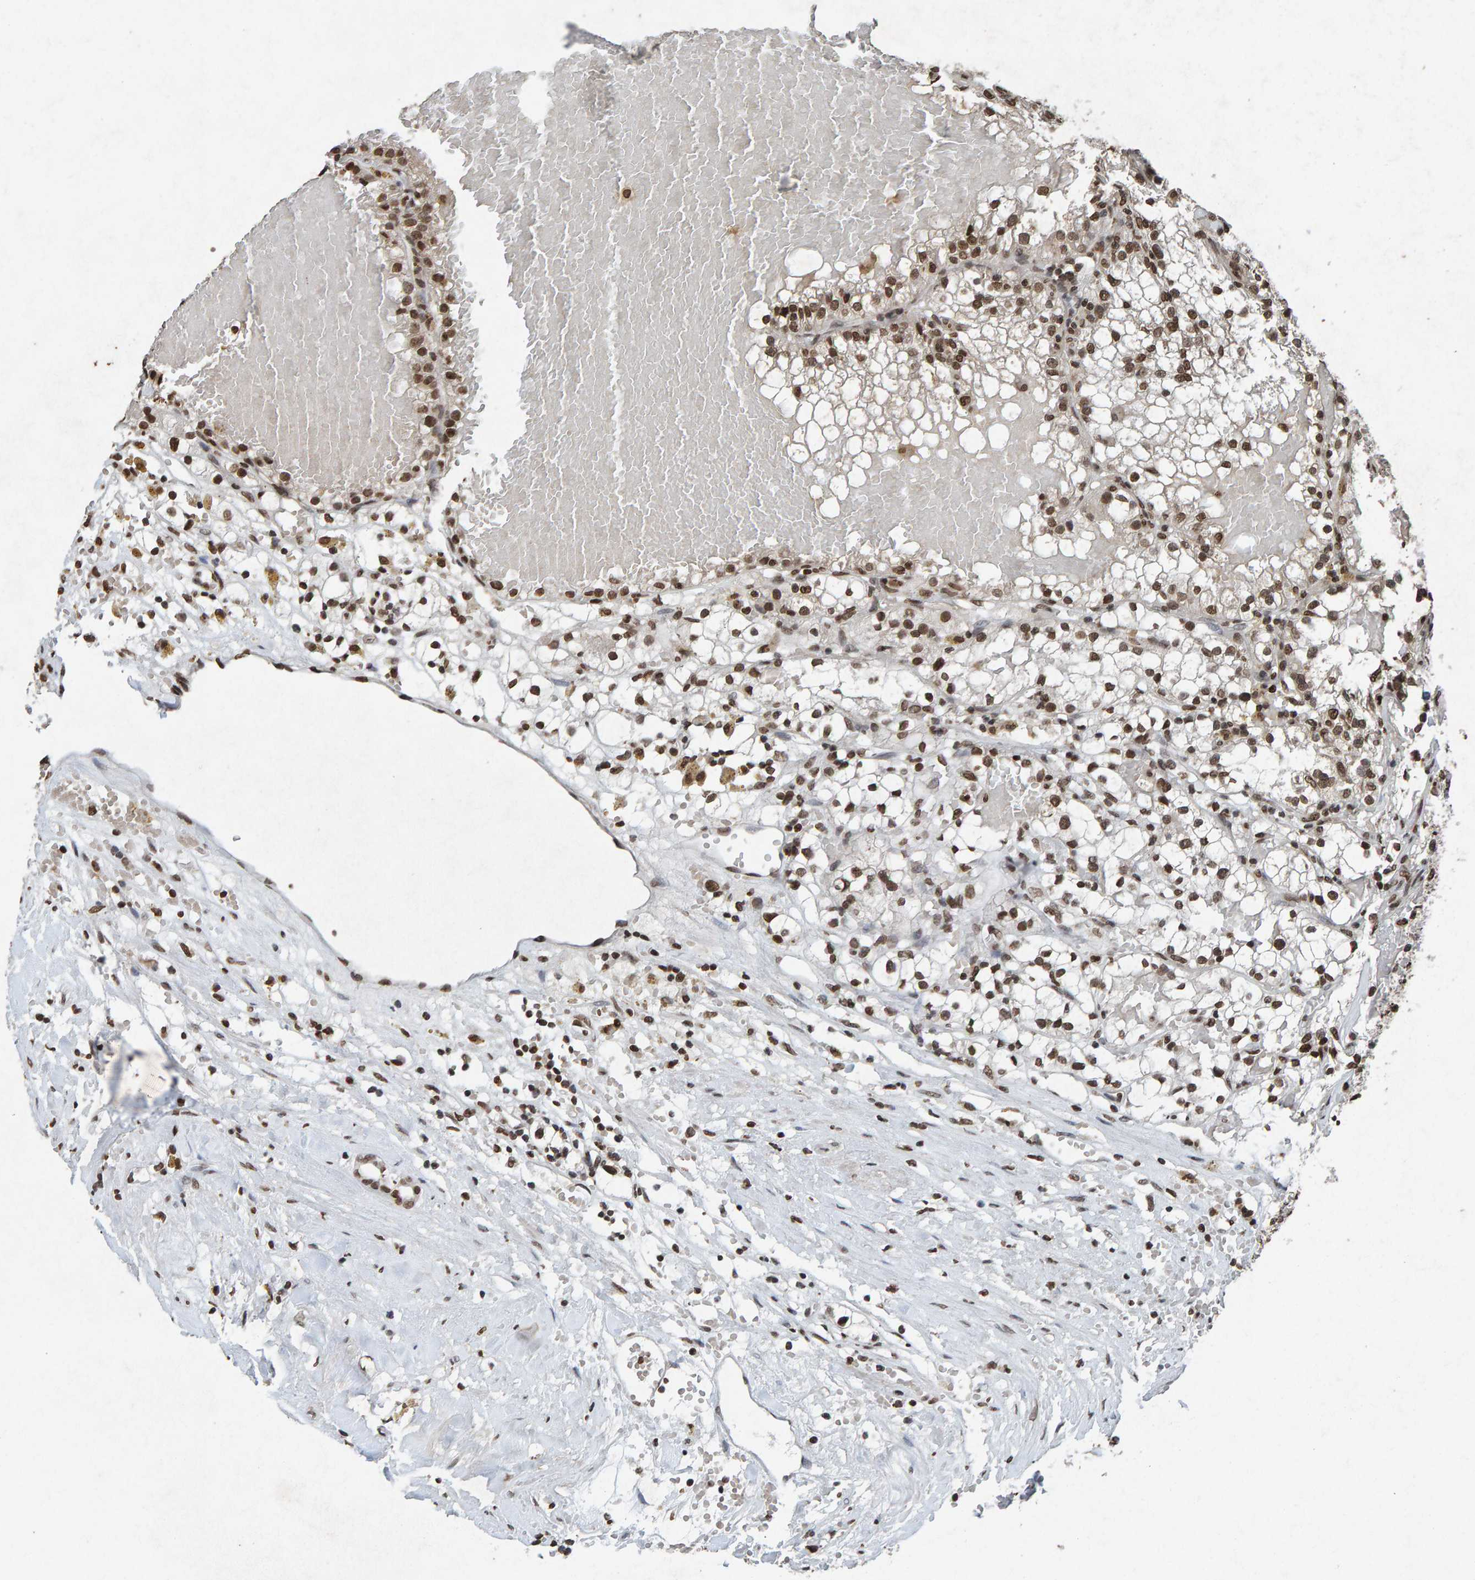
{"staining": {"intensity": "moderate", "quantity": ">75%", "location": "nuclear"}, "tissue": "renal cancer", "cell_type": "Tumor cells", "image_type": "cancer", "snomed": [{"axis": "morphology", "description": "Adenocarcinoma, NOS"}, {"axis": "topography", "description": "Kidney"}], "caption": "About >75% of tumor cells in human renal cancer (adenocarcinoma) exhibit moderate nuclear protein positivity as visualized by brown immunohistochemical staining.", "gene": "H2AZ1", "patient": {"sex": "male", "age": 56}}